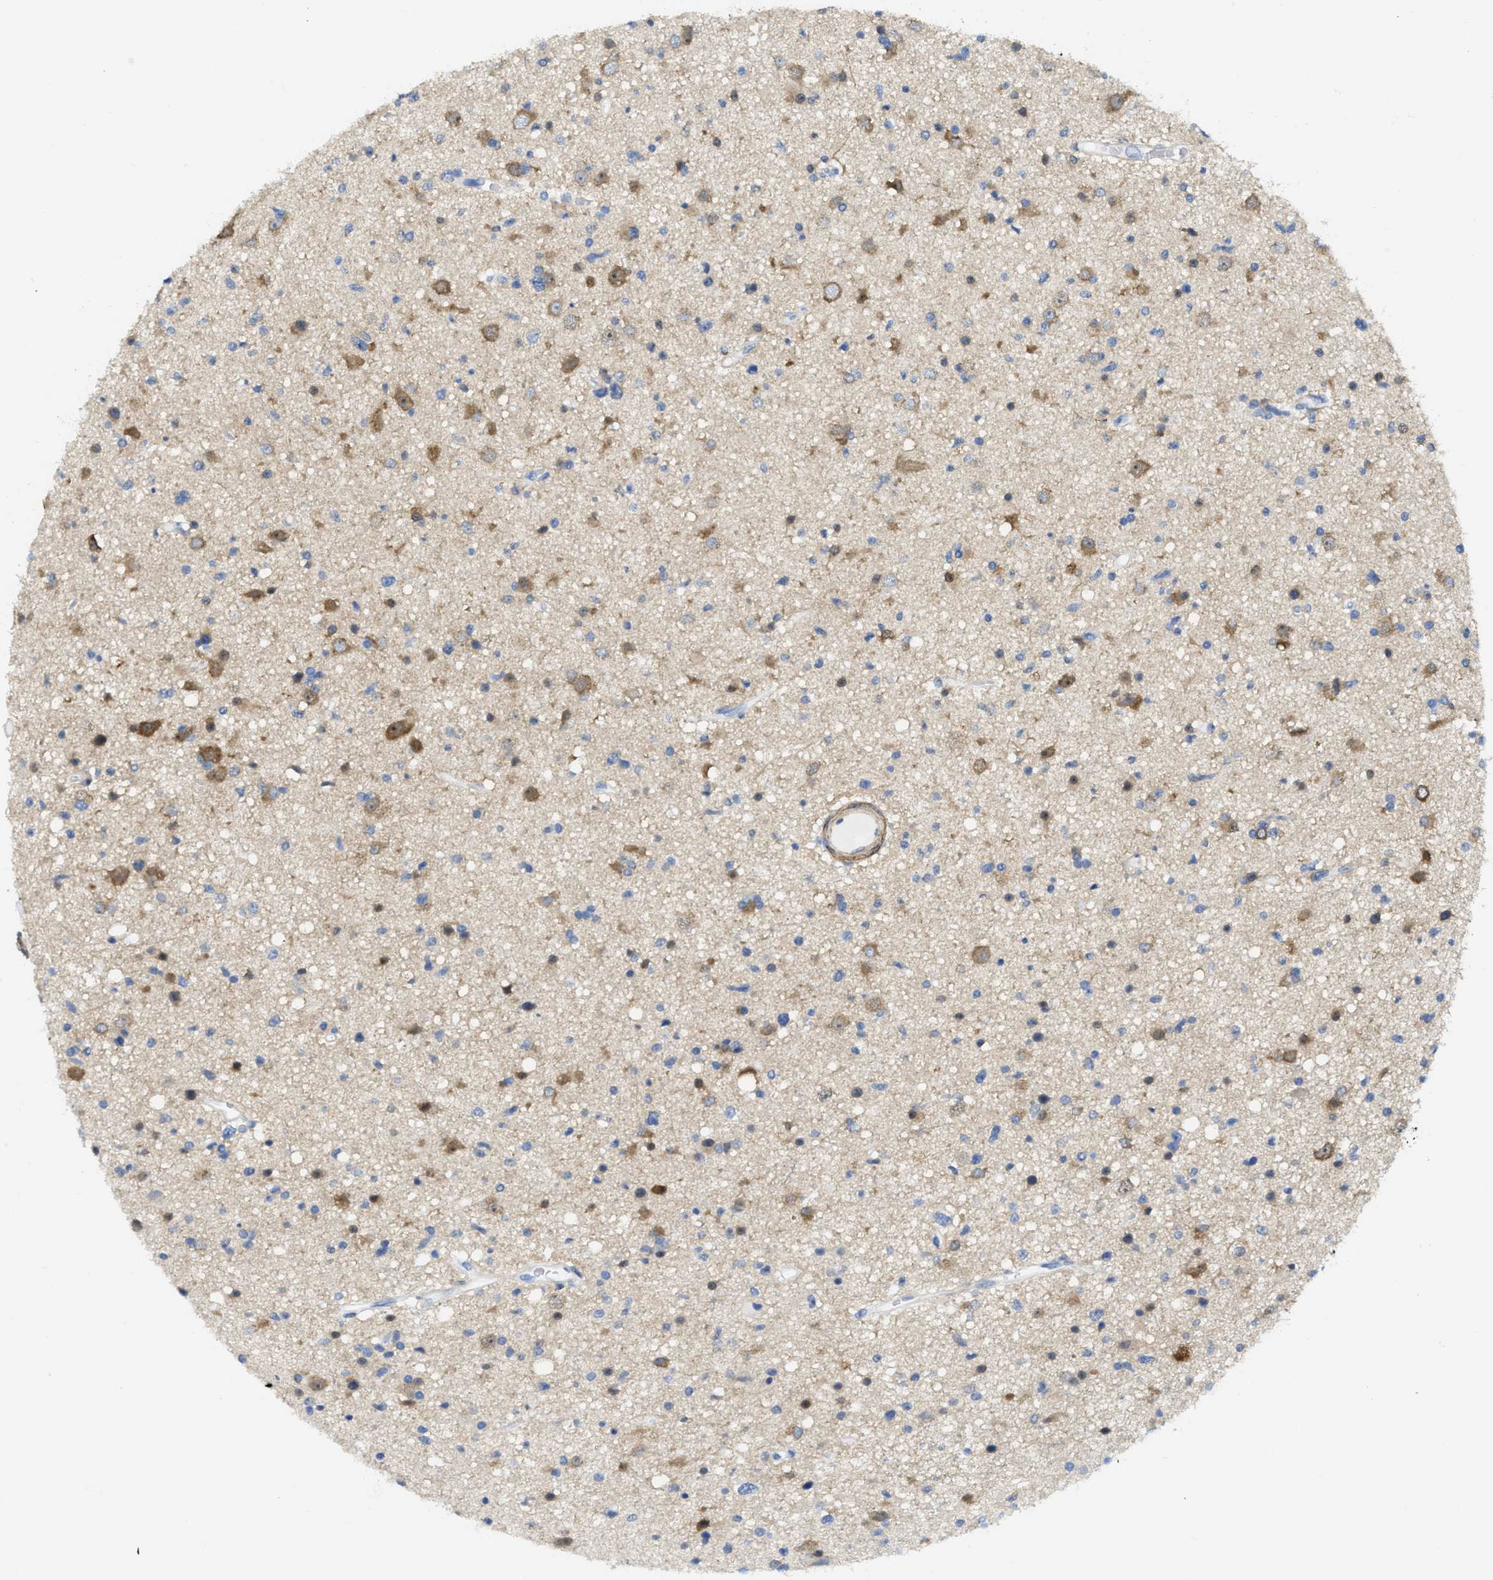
{"staining": {"intensity": "moderate", "quantity": "25%-75%", "location": "cytoplasmic/membranous"}, "tissue": "glioma", "cell_type": "Tumor cells", "image_type": "cancer", "snomed": [{"axis": "morphology", "description": "Glioma, malignant, High grade"}, {"axis": "topography", "description": "Brain"}], "caption": "DAB (3,3'-diaminobenzidine) immunohistochemical staining of malignant glioma (high-grade) exhibits moderate cytoplasmic/membranous protein positivity in approximately 25%-75% of tumor cells.", "gene": "TUB", "patient": {"sex": "male", "age": 33}}